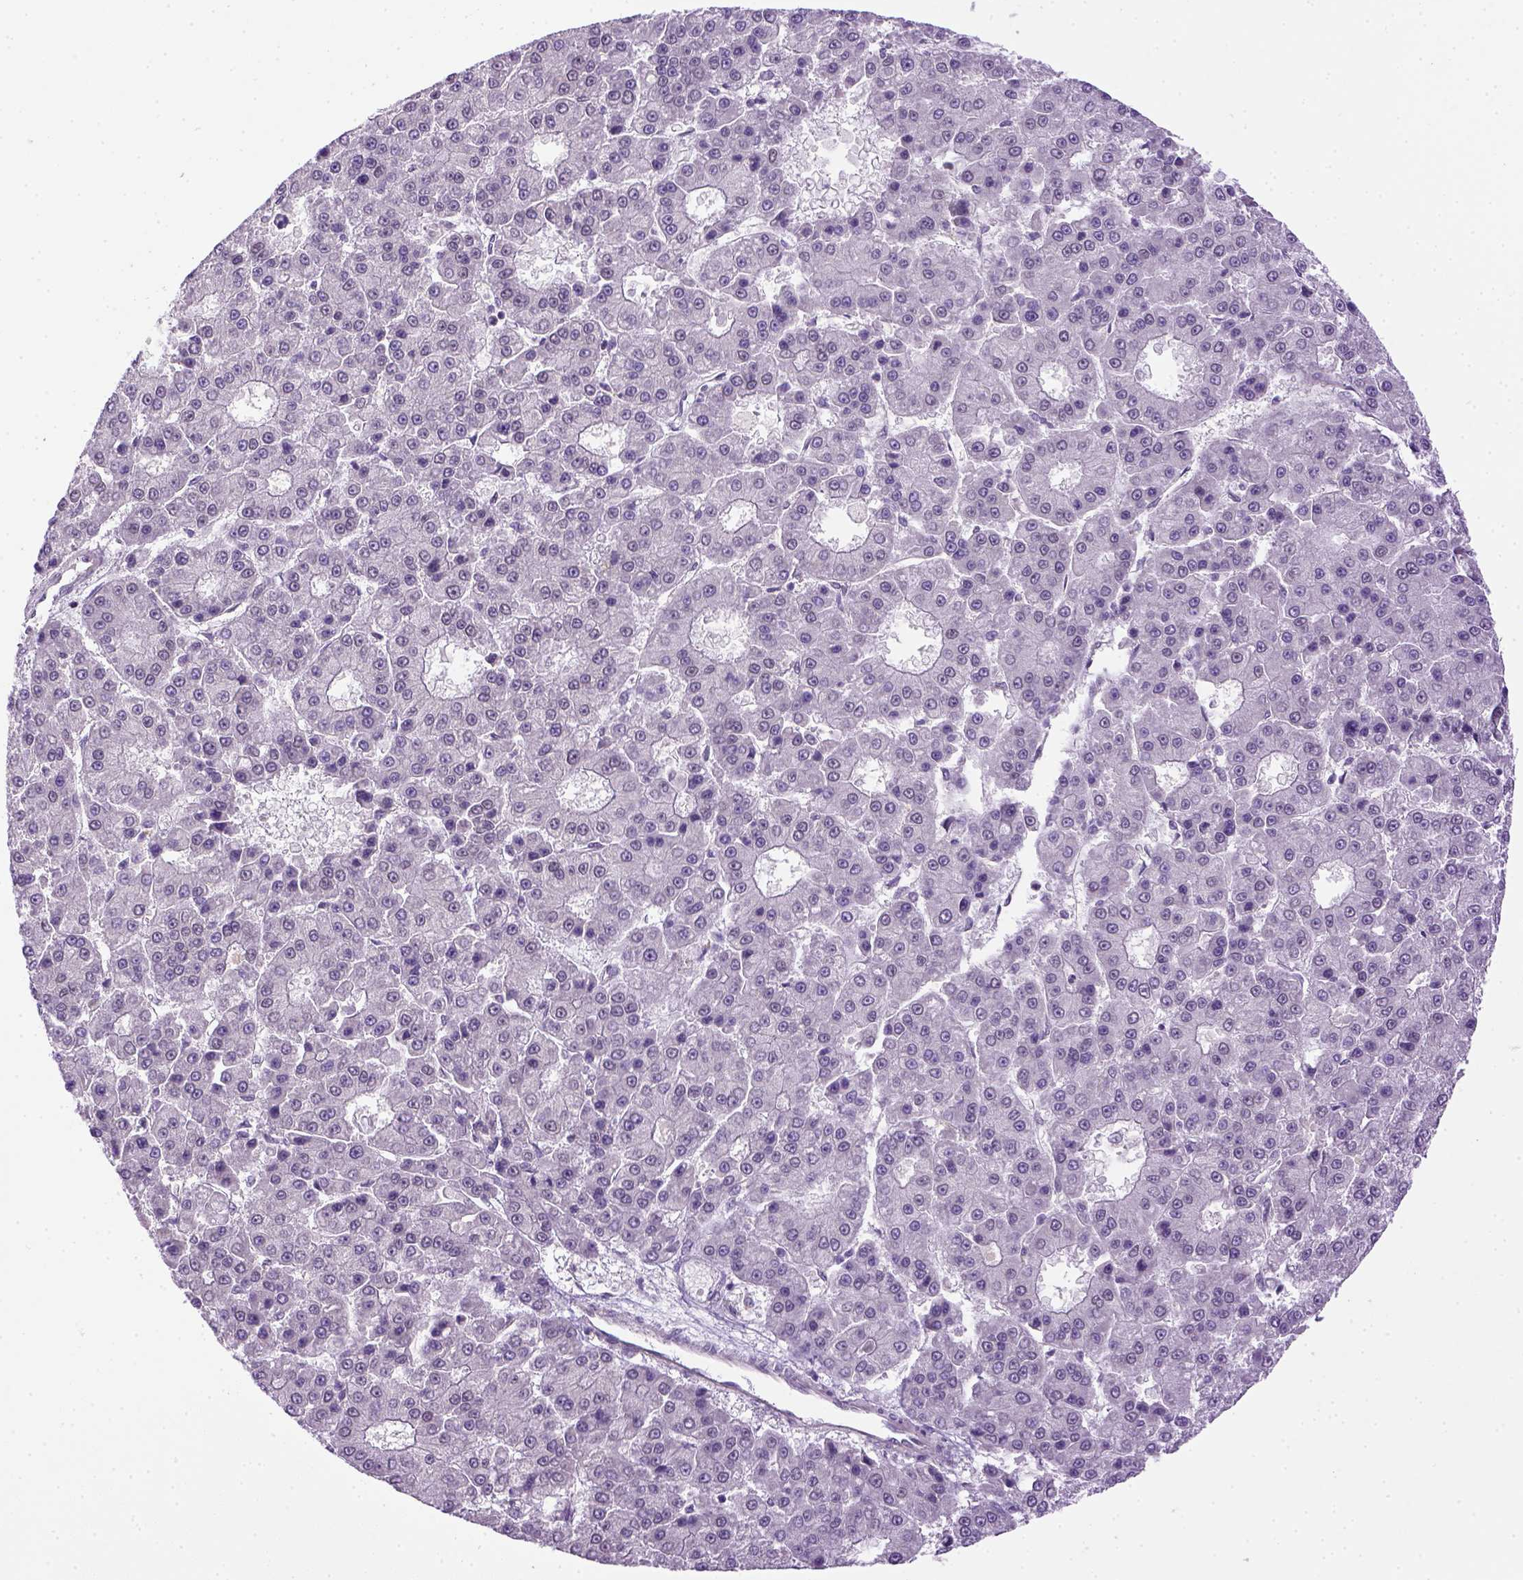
{"staining": {"intensity": "negative", "quantity": "none", "location": "none"}, "tissue": "liver cancer", "cell_type": "Tumor cells", "image_type": "cancer", "snomed": [{"axis": "morphology", "description": "Carcinoma, Hepatocellular, NOS"}, {"axis": "topography", "description": "Liver"}], "caption": "The histopathology image demonstrates no staining of tumor cells in liver hepatocellular carcinoma.", "gene": "KAZN", "patient": {"sex": "male", "age": 70}}